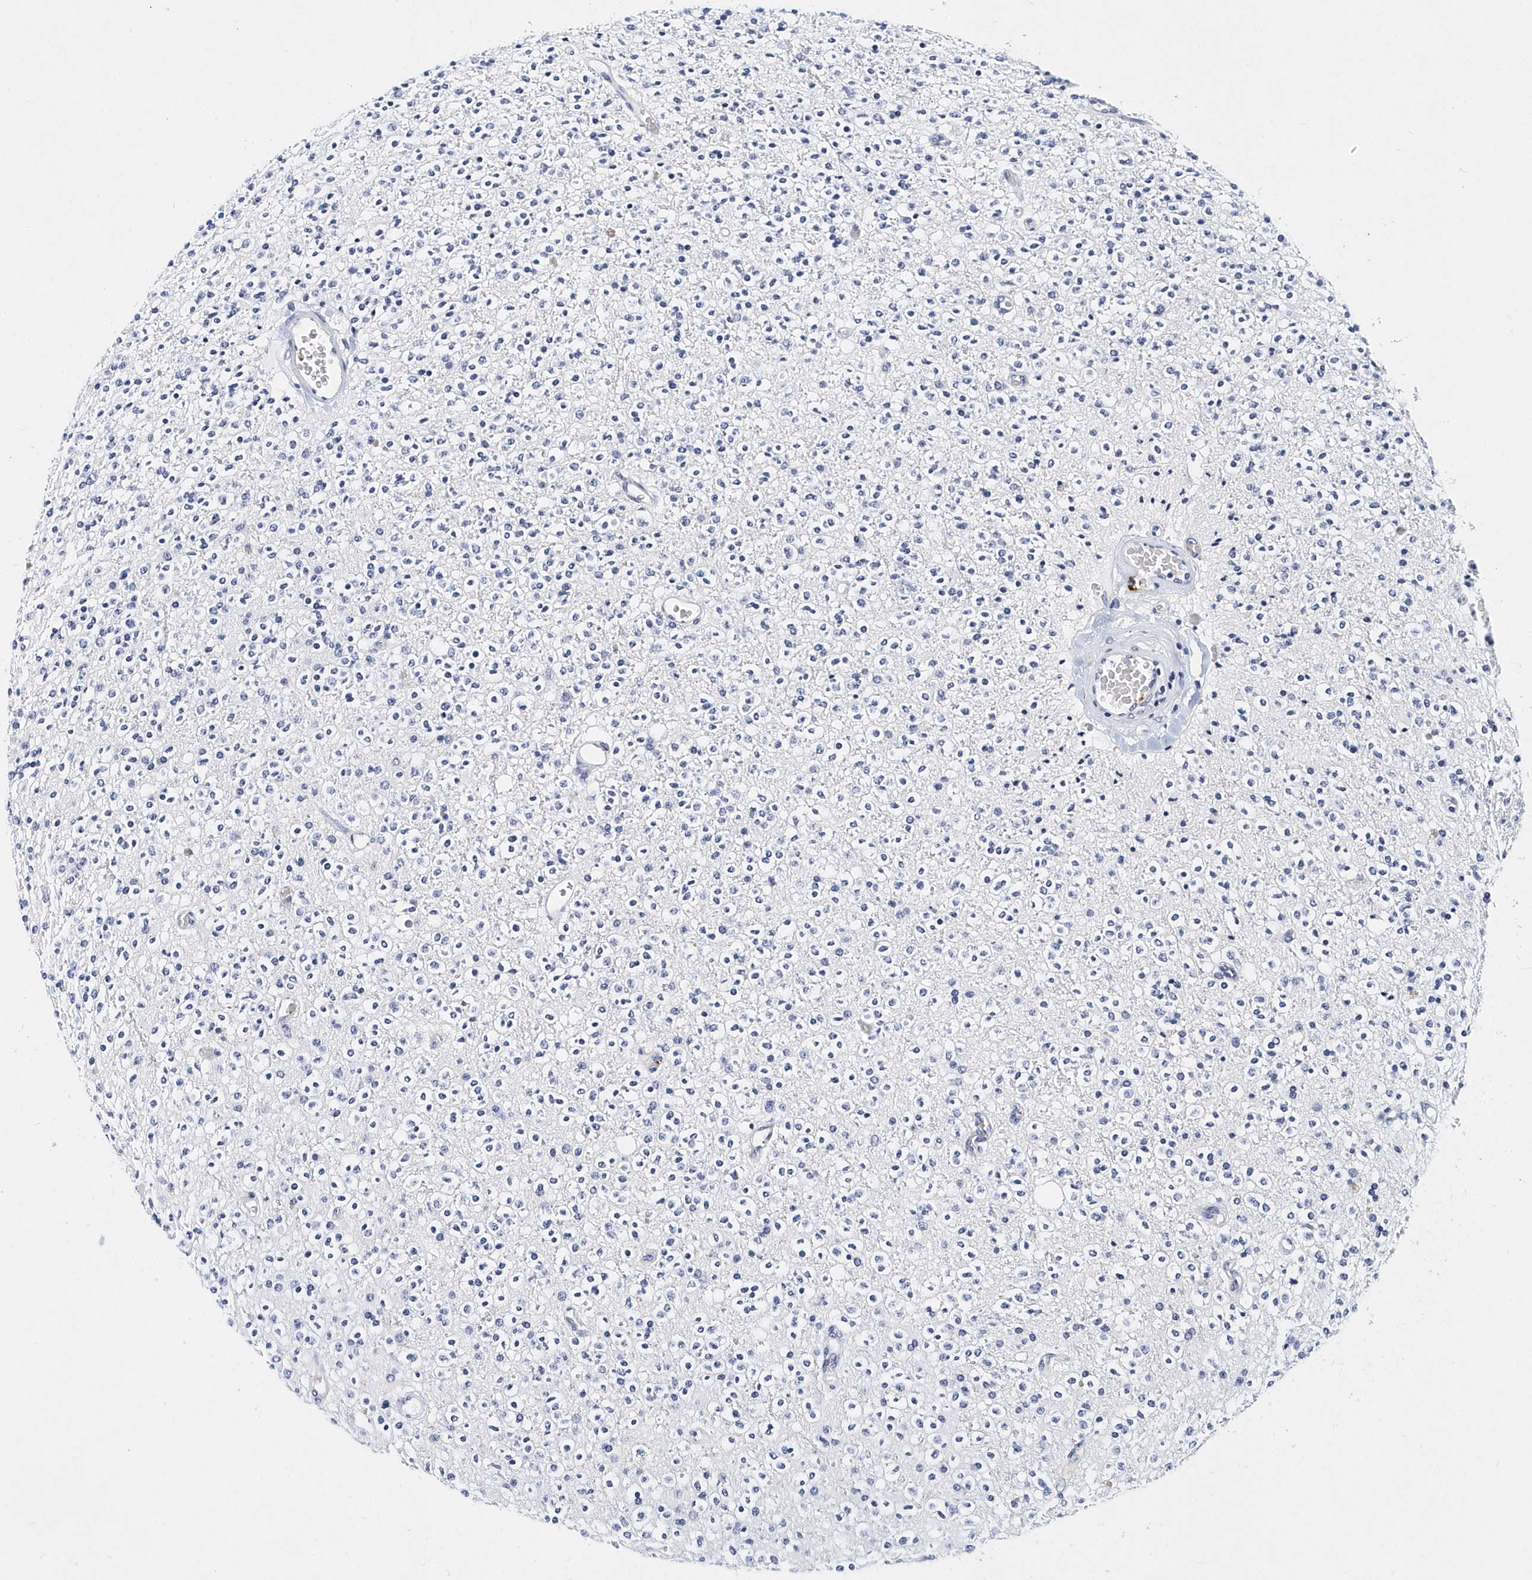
{"staining": {"intensity": "negative", "quantity": "none", "location": "none"}, "tissue": "glioma", "cell_type": "Tumor cells", "image_type": "cancer", "snomed": [{"axis": "morphology", "description": "Glioma, malignant, High grade"}, {"axis": "topography", "description": "Brain"}], "caption": "This image is of glioma stained with IHC to label a protein in brown with the nuclei are counter-stained blue. There is no expression in tumor cells. The staining is performed using DAB brown chromogen with nuclei counter-stained in using hematoxylin.", "gene": "ITGA2B", "patient": {"sex": "male", "age": 34}}